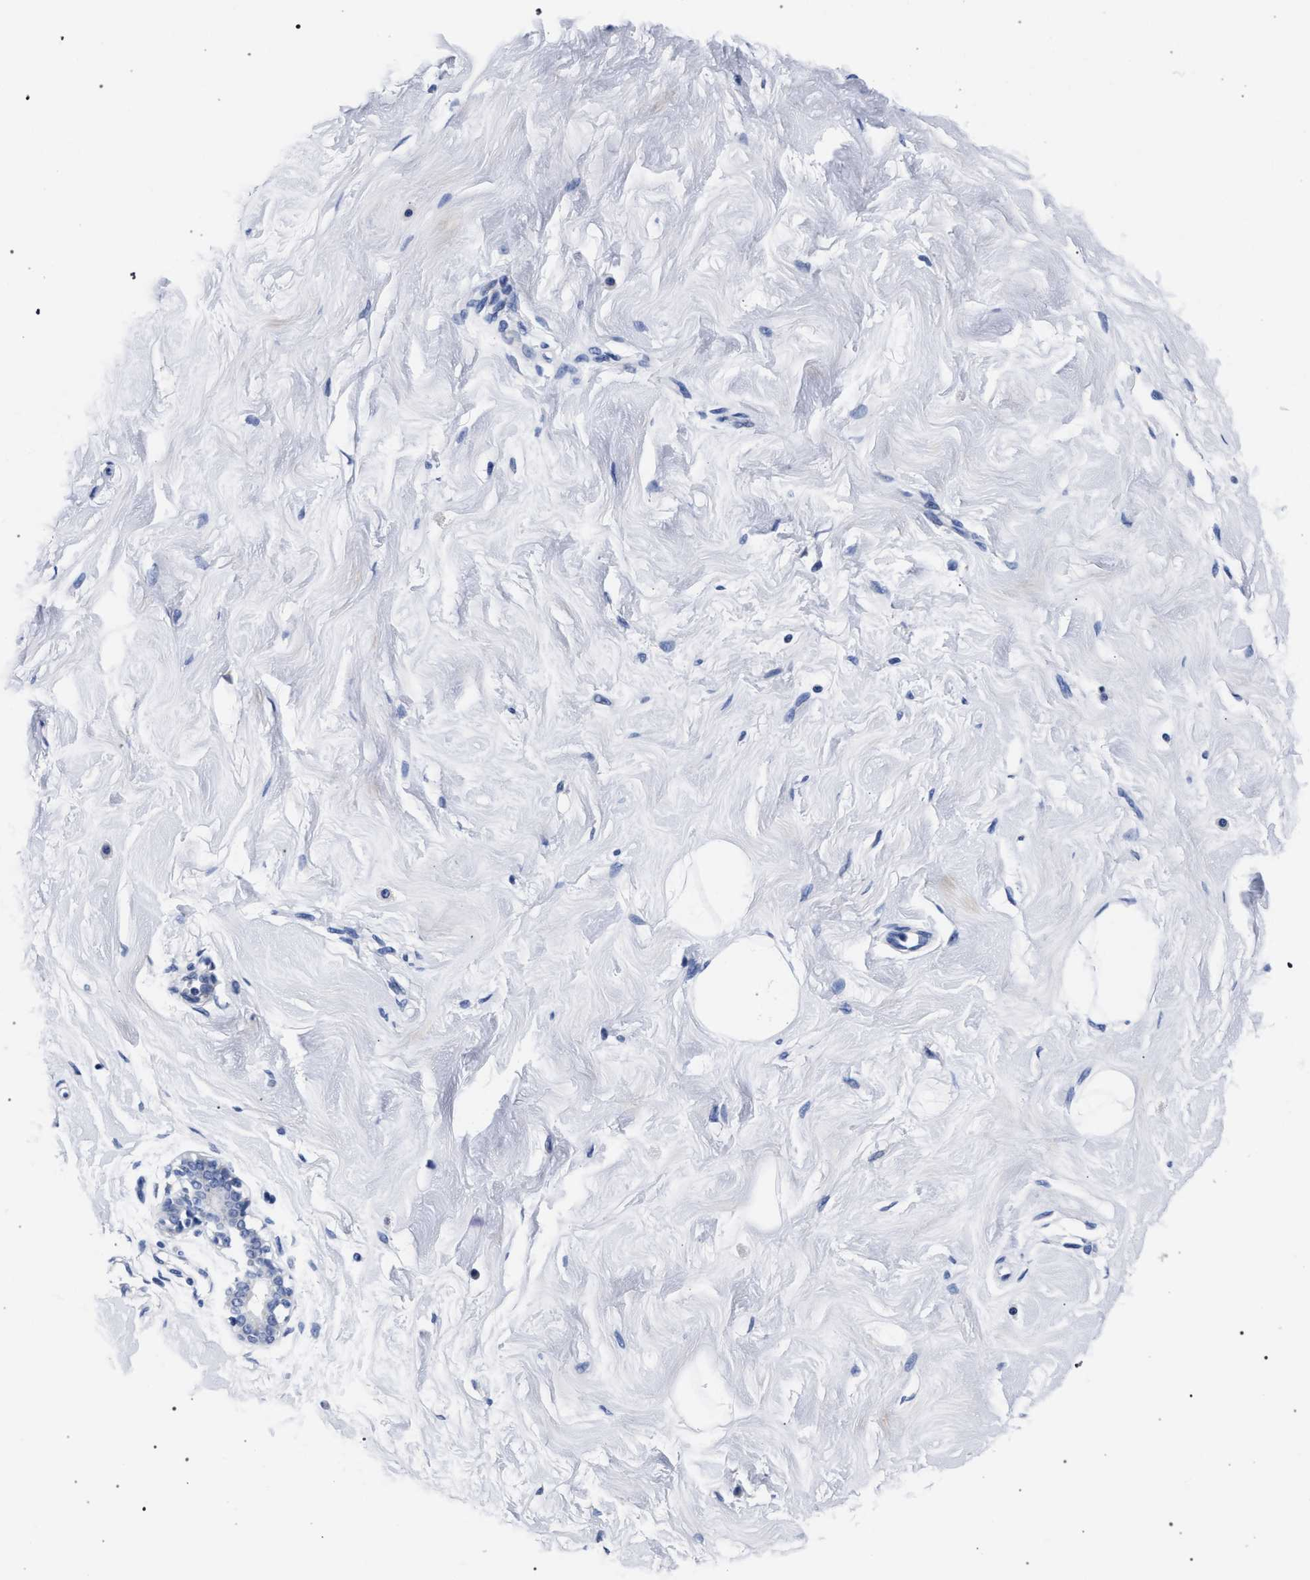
{"staining": {"intensity": "negative", "quantity": "none", "location": "none"}, "tissue": "breast", "cell_type": "Adipocytes", "image_type": "normal", "snomed": [{"axis": "morphology", "description": "Normal tissue, NOS"}, {"axis": "topography", "description": "Breast"}], "caption": "Photomicrograph shows no protein staining in adipocytes of unremarkable breast.", "gene": "AKAP4", "patient": {"sex": "female", "age": 23}}